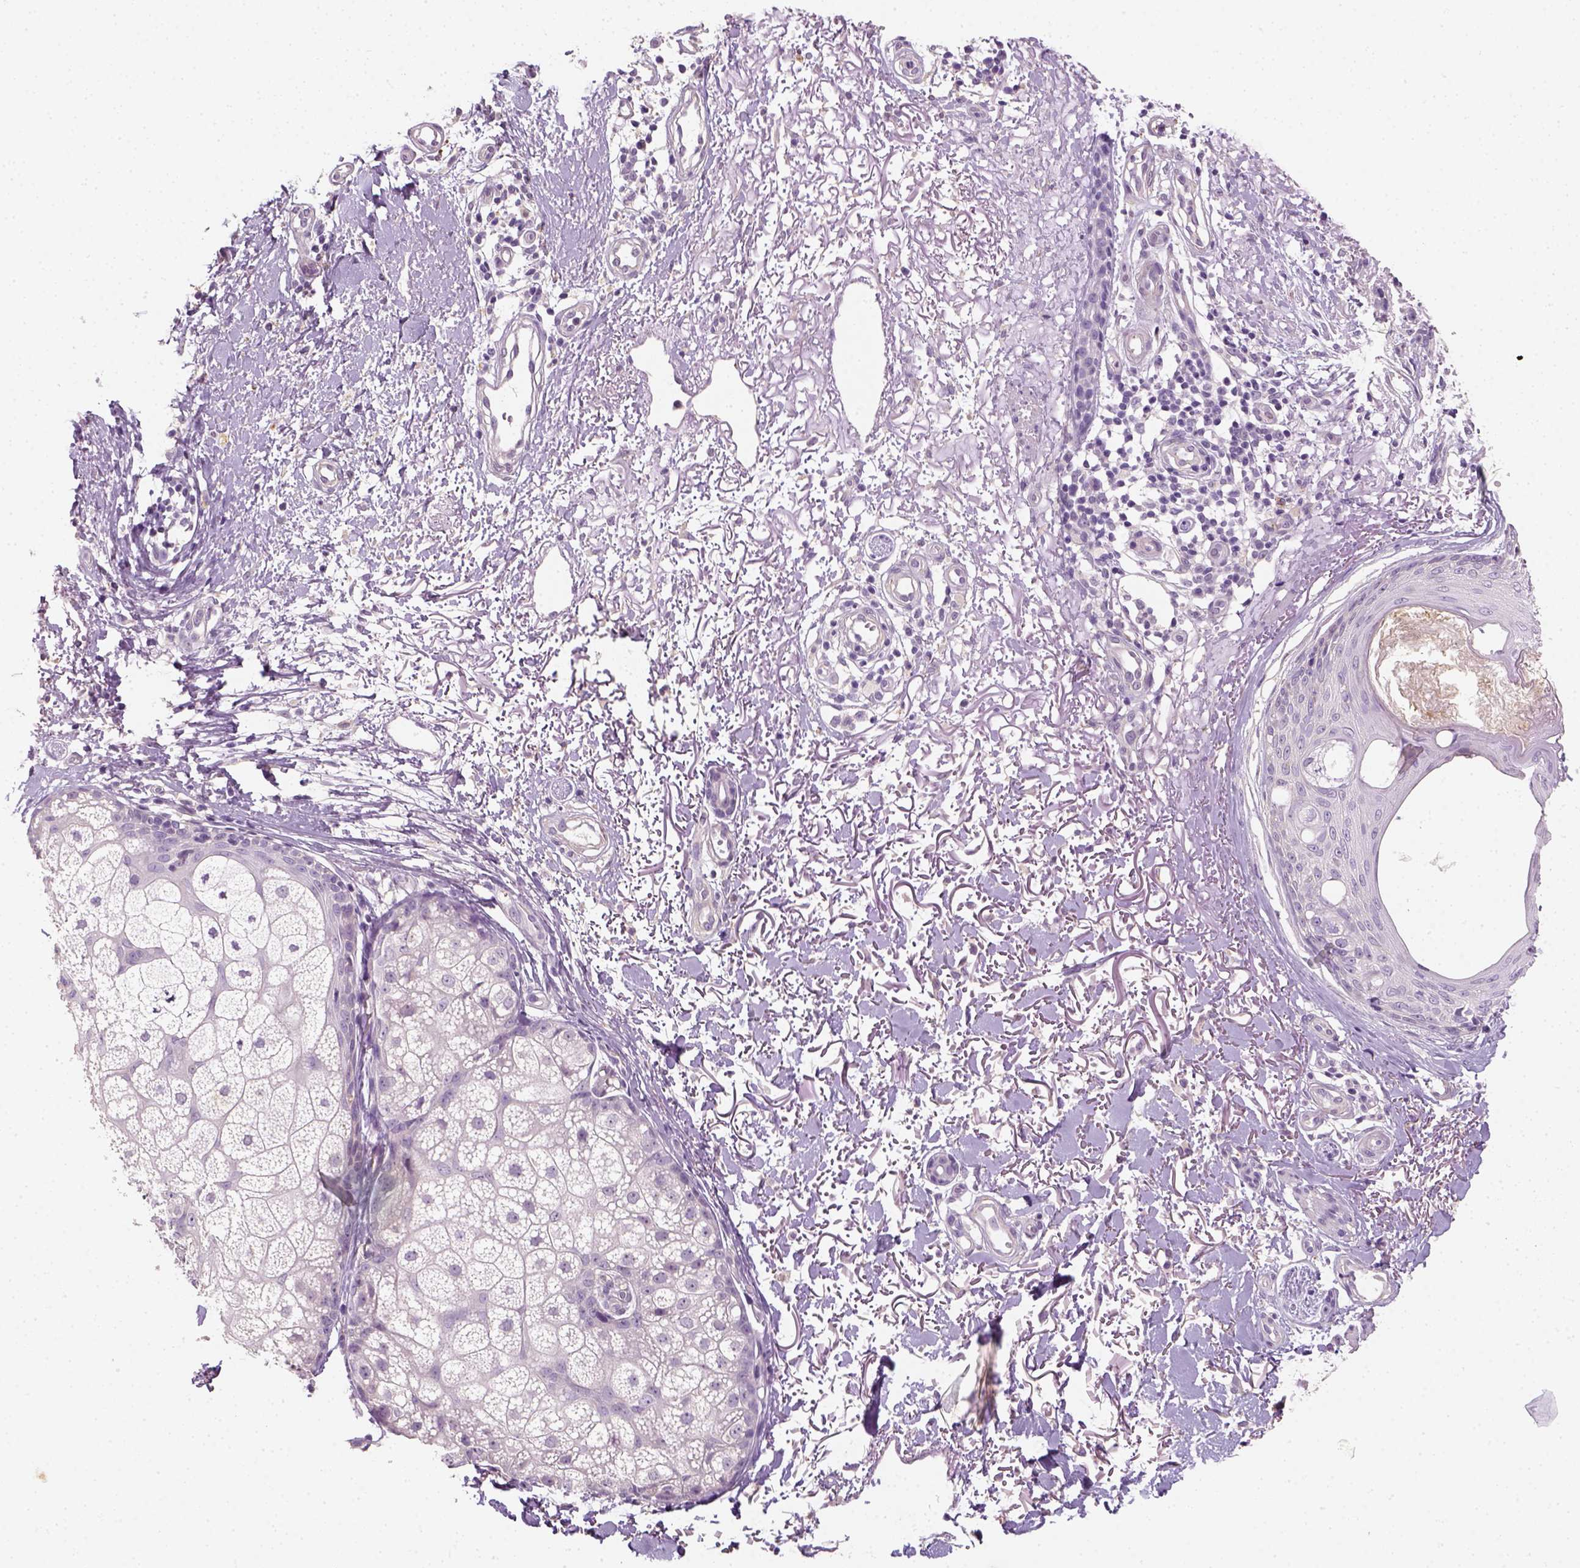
{"staining": {"intensity": "negative", "quantity": "none", "location": "none"}, "tissue": "skin cancer", "cell_type": "Tumor cells", "image_type": "cancer", "snomed": [{"axis": "morphology", "description": "Basal cell carcinoma"}, {"axis": "topography", "description": "Skin"}], "caption": "Immunohistochemistry (IHC) of skin cancer (basal cell carcinoma) displays no positivity in tumor cells. Nuclei are stained in blue.", "gene": "FAM163B", "patient": {"sex": "male", "age": 74}}